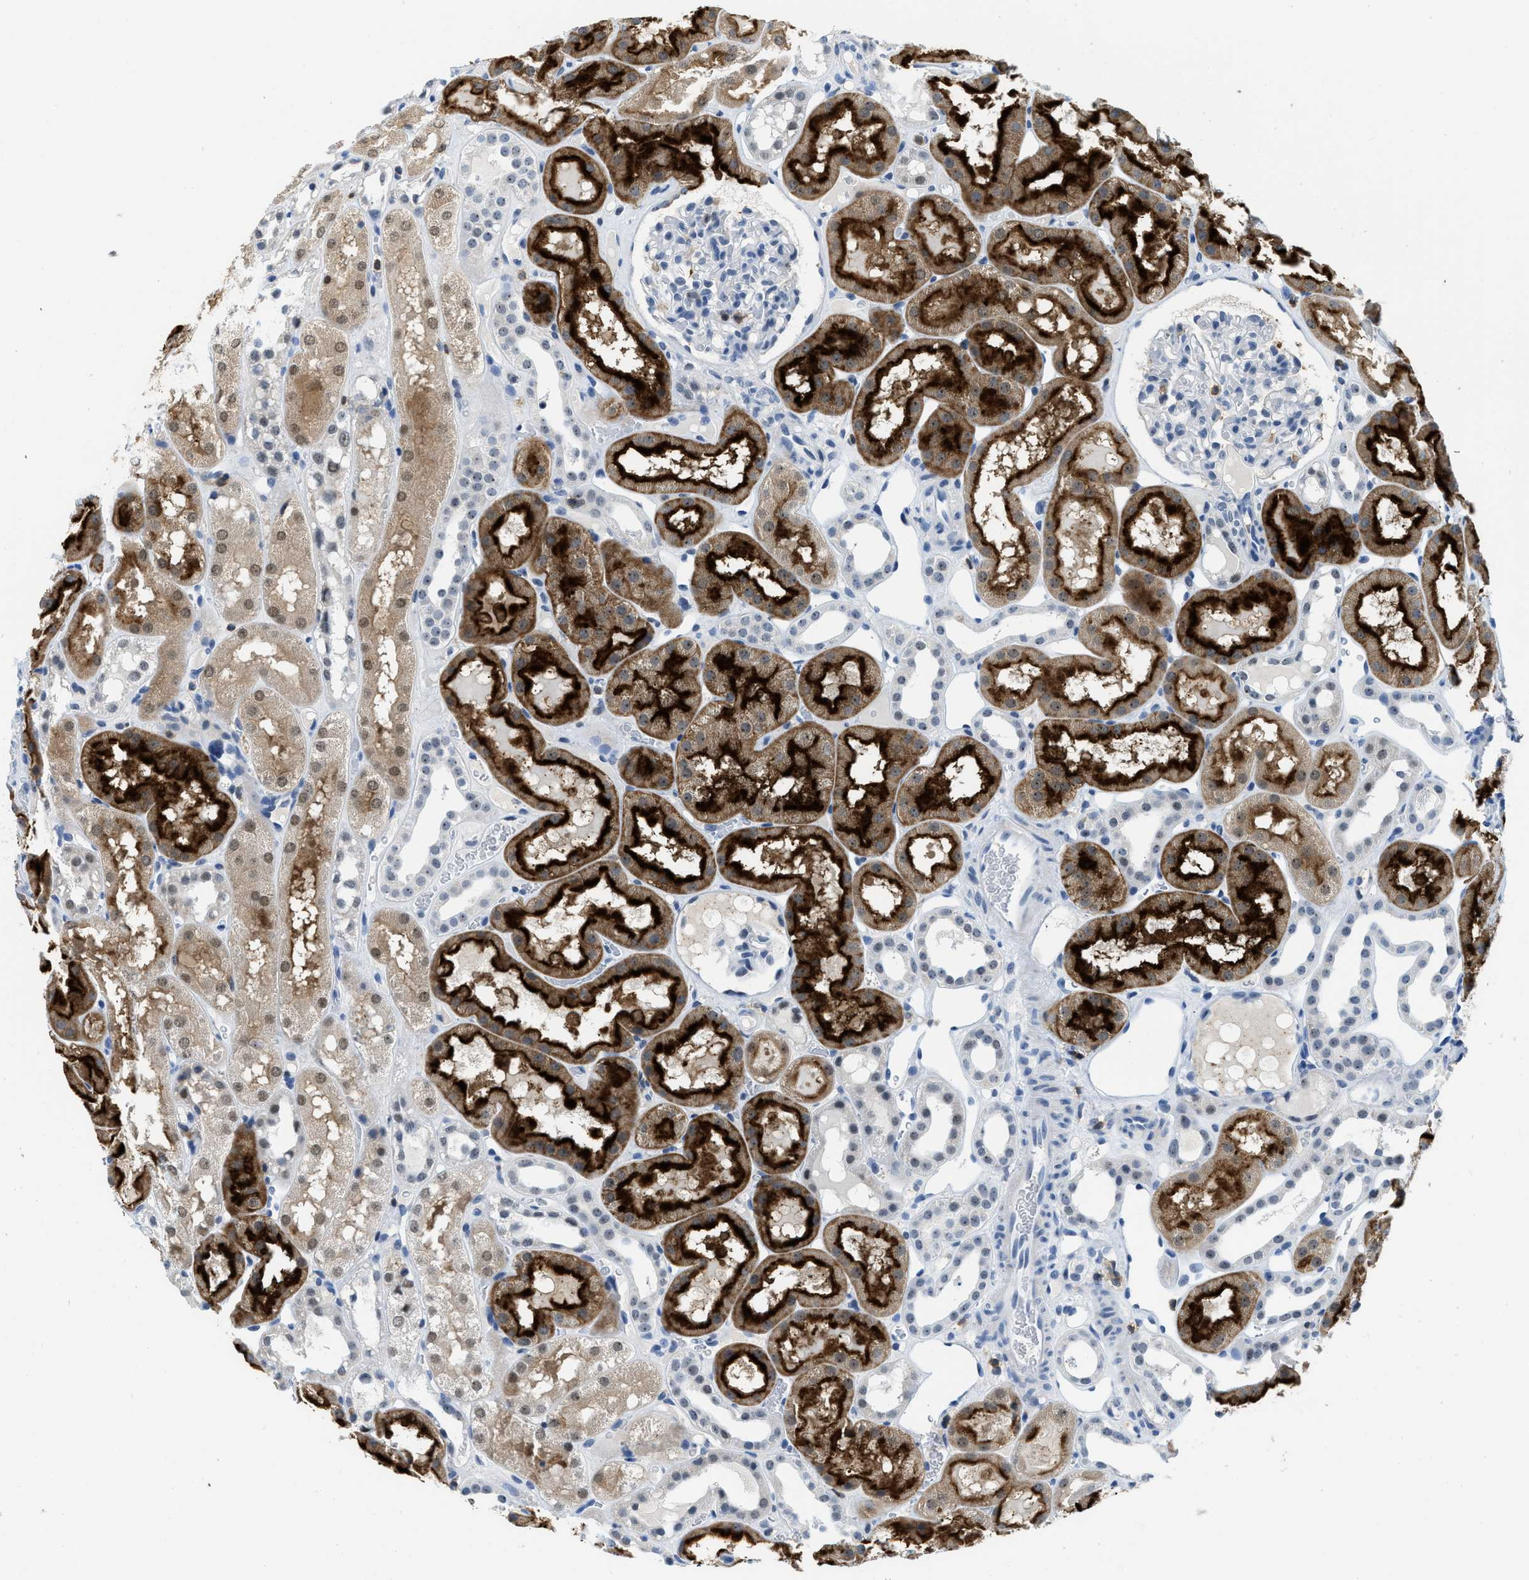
{"staining": {"intensity": "negative", "quantity": "none", "location": "none"}, "tissue": "kidney", "cell_type": "Cells in glomeruli", "image_type": "normal", "snomed": [{"axis": "morphology", "description": "Normal tissue, NOS"}, {"axis": "topography", "description": "Kidney"}, {"axis": "topography", "description": "Urinary bladder"}], "caption": "IHC micrograph of benign kidney: kidney stained with DAB (3,3'-diaminobenzidine) displays no significant protein positivity in cells in glomeruli. (DAB immunohistochemistry visualized using brightfield microscopy, high magnification).", "gene": "FAM151A", "patient": {"sex": "male", "age": 16}}